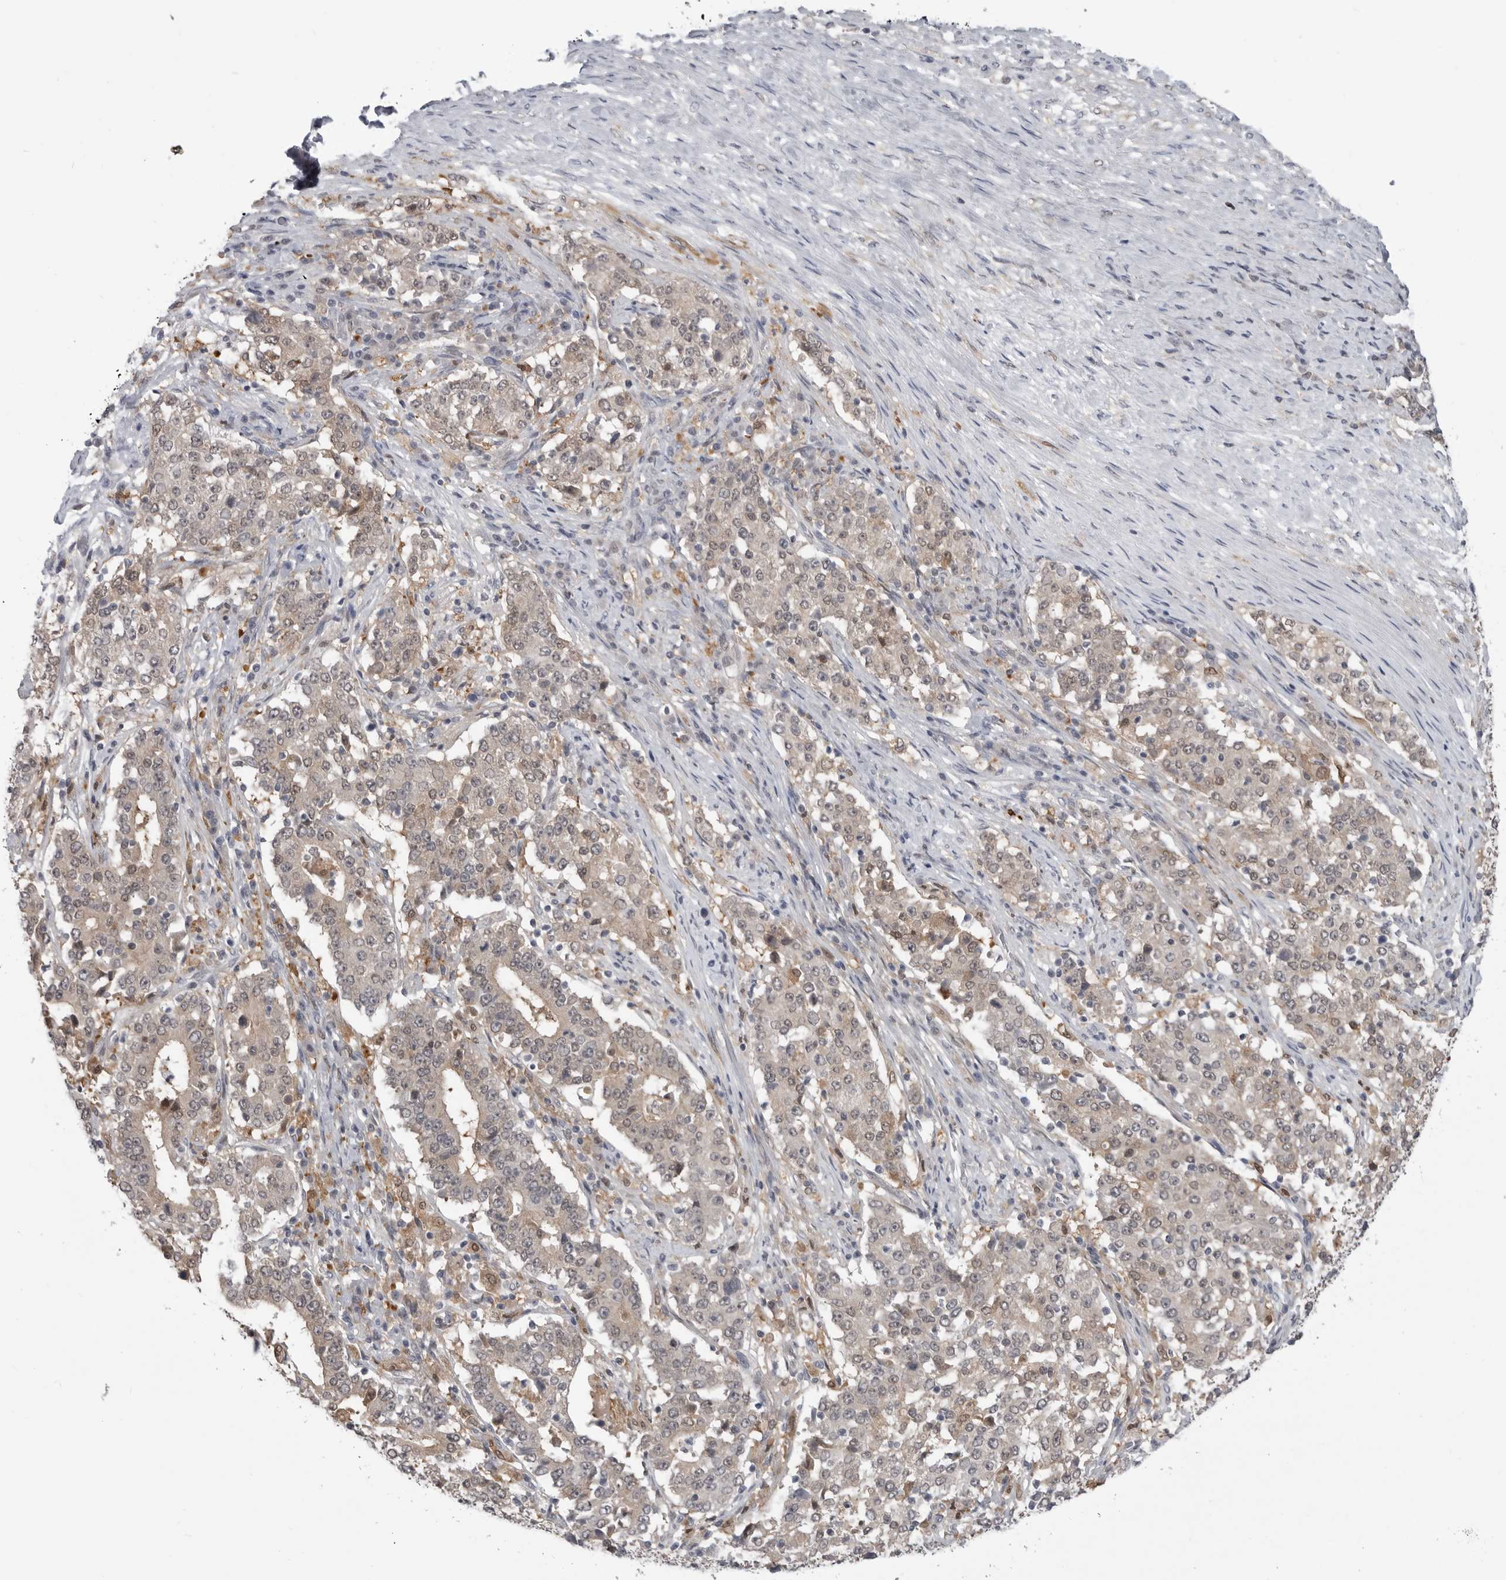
{"staining": {"intensity": "weak", "quantity": "25%-75%", "location": "cytoplasmic/membranous"}, "tissue": "stomach cancer", "cell_type": "Tumor cells", "image_type": "cancer", "snomed": [{"axis": "morphology", "description": "Adenocarcinoma, NOS"}, {"axis": "topography", "description": "Stomach"}], "caption": "The photomicrograph reveals staining of adenocarcinoma (stomach), revealing weak cytoplasmic/membranous protein positivity (brown color) within tumor cells. (DAB IHC, brown staining for protein, blue staining for nuclei).", "gene": "PNPO", "patient": {"sex": "male", "age": 59}}